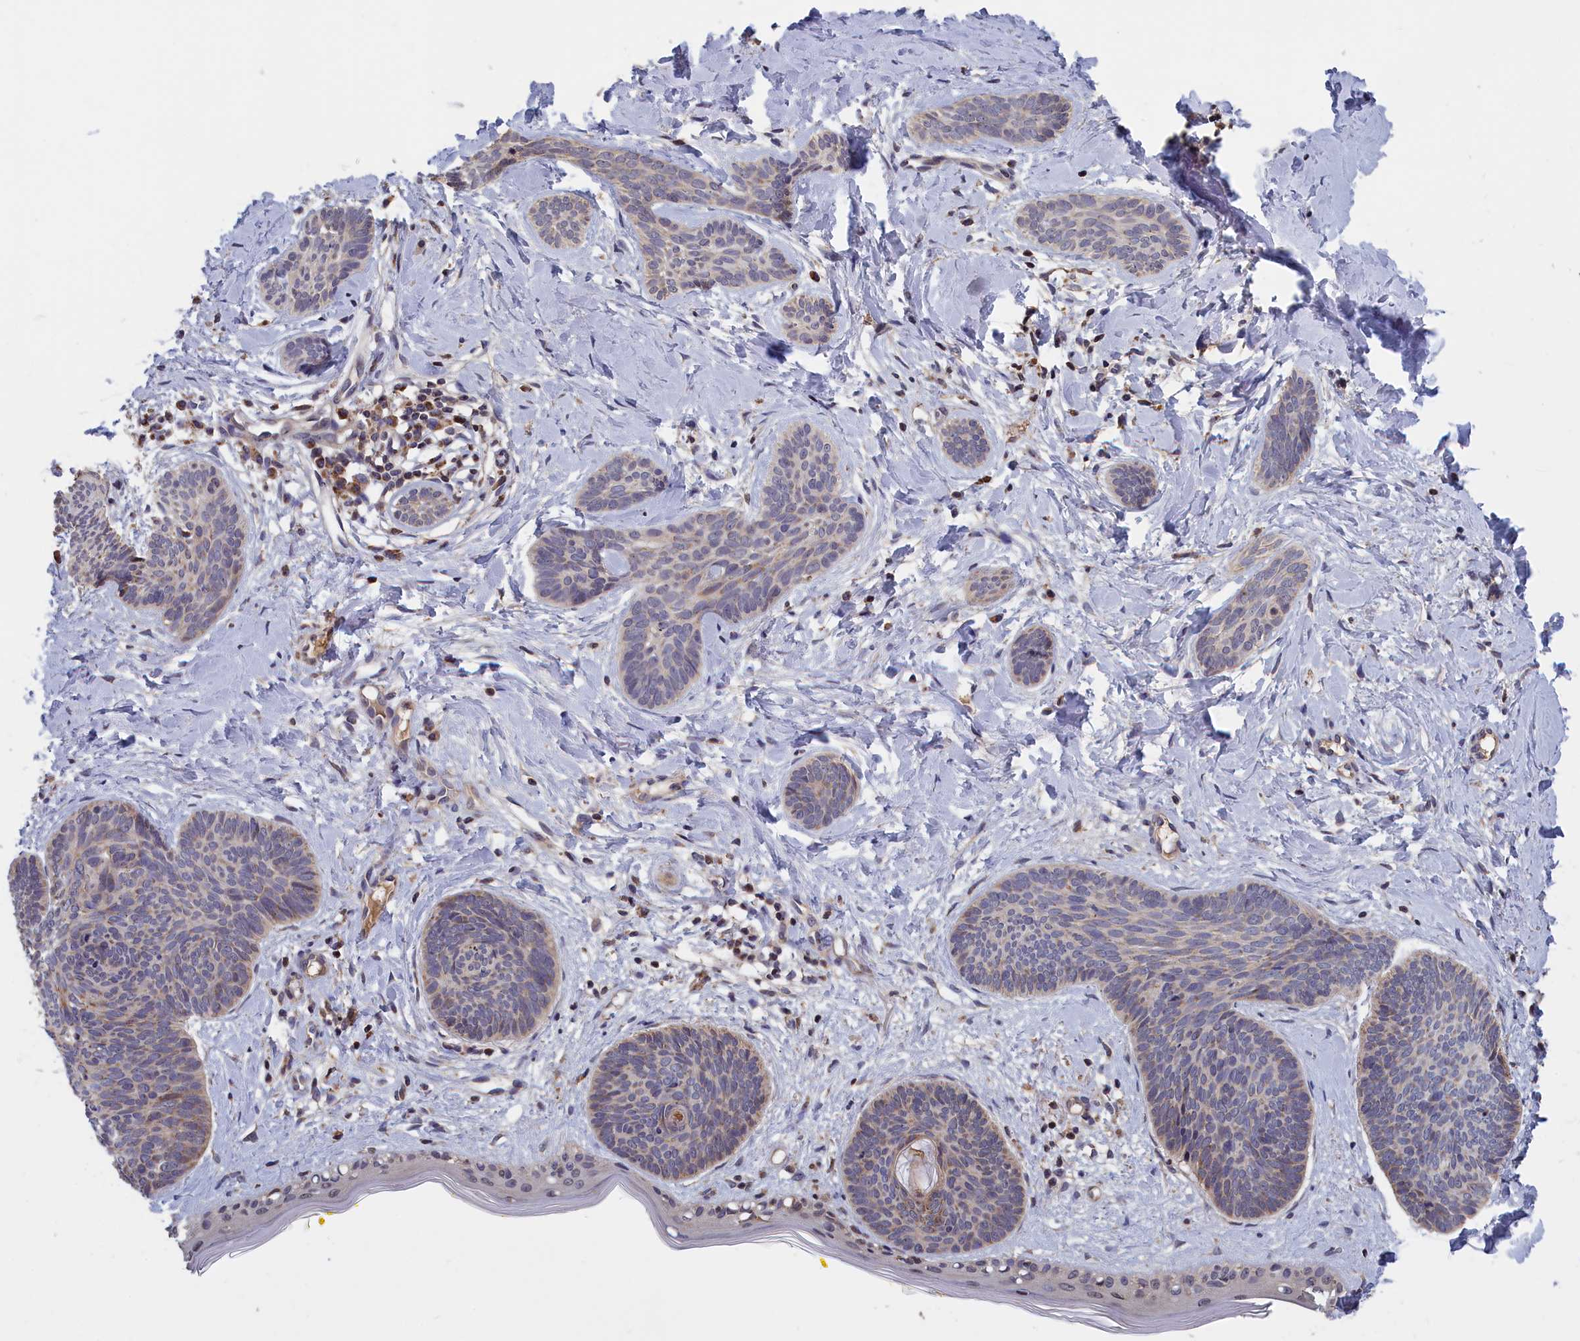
{"staining": {"intensity": "weak", "quantity": "<25%", "location": "cytoplasmic/membranous"}, "tissue": "skin cancer", "cell_type": "Tumor cells", "image_type": "cancer", "snomed": [{"axis": "morphology", "description": "Basal cell carcinoma"}, {"axis": "topography", "description": "Skin"}], "caption": "An image of human skin basal cell carcinoma is negative for staining in tumor cells. (IHC, brightfield microscopy, high magnification).", "gene": "EPB41L4B", "patient": {"sex": "female", "age": 81}}